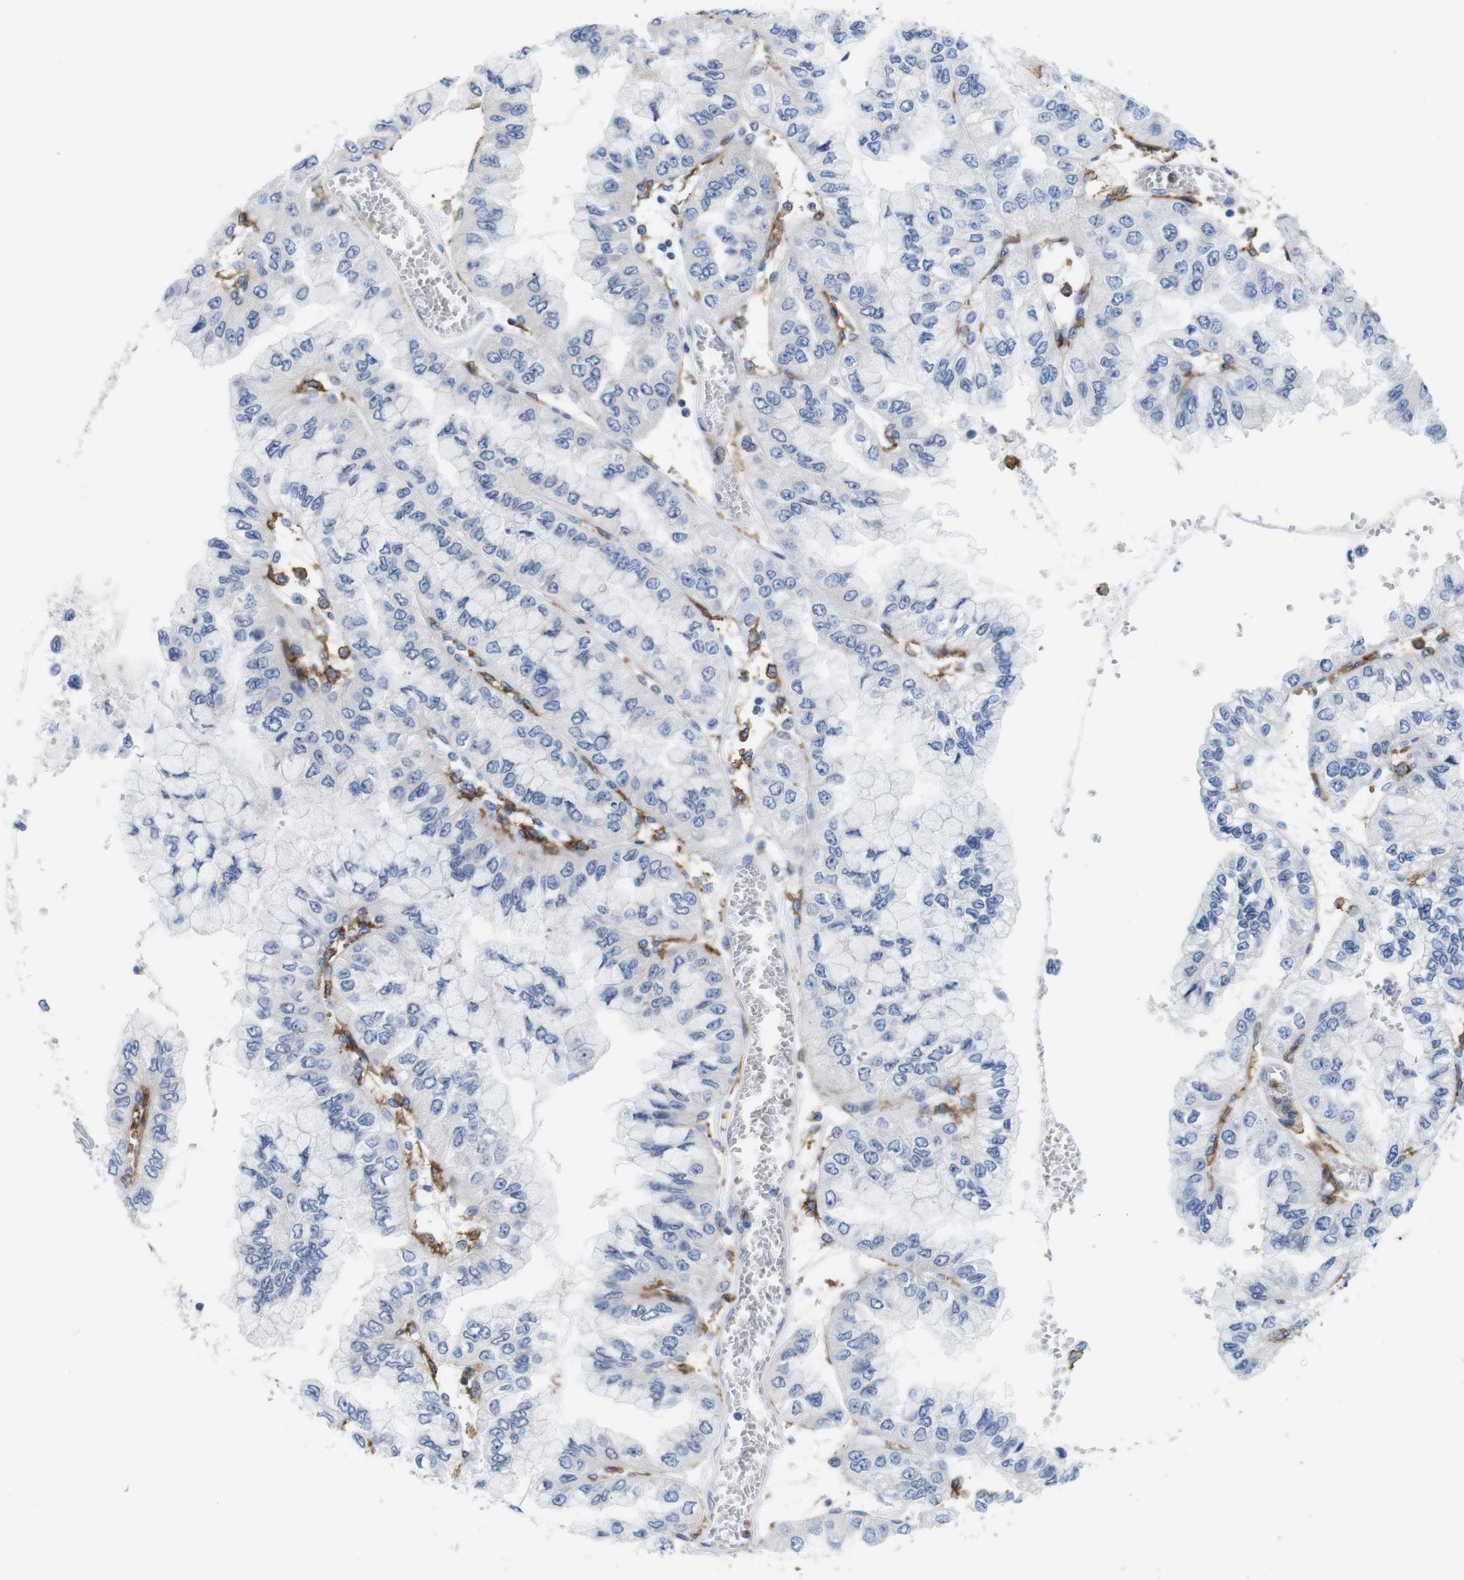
{"staining": {"intensity": "negative", "quantity": "none", "location": "none"}, "tissue": "liver cancer", "cell_type": "Tumor cells", "image_type": "cancer", "snomed": [{"axis": "morphology", "description": "Cholangiocarcinoma"}, {"axis": "topography", "description": "Liver"}], "caption": "Liver cancer (cholangiocarcinoma) was stained to show a protein in brown. There is no significant positivity in tumor cells.", "gene": "CD300C", "patient": {"sex": "female", "age": 79}}